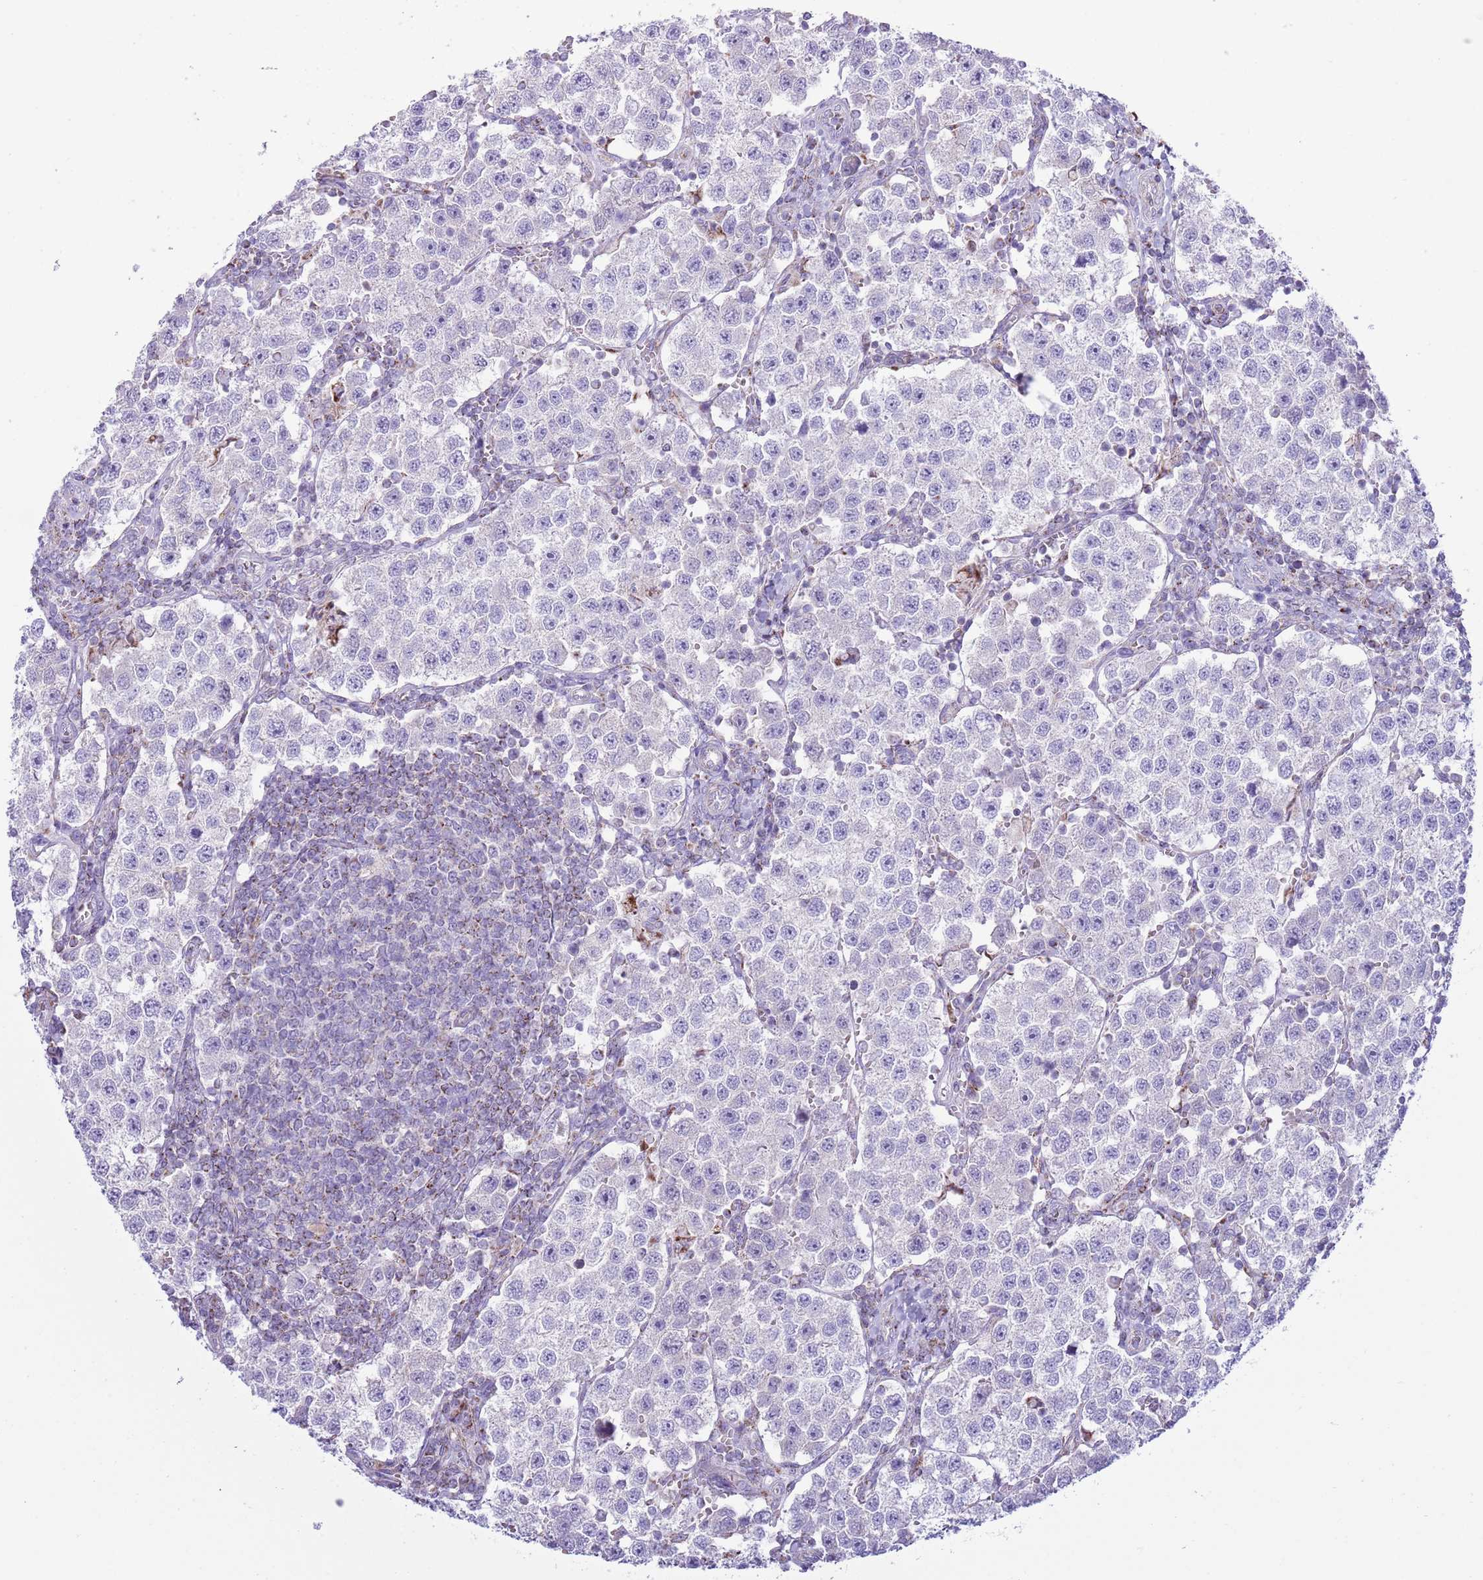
{"staining": {"intensity": "negative", "quantity": "none", "location": "none"}, "tissue": "testis cancer", "cell_type": "Tumor cells", "image_type": "cancer", "snomed": [{"axis": "morphology", "description": "Seminoma, NOS"}, {"axis": "topography", "description": "Testis"}], "caption": "This is an immunohistochemistry micrograph of seminoma (testis). There is no expression in tumor cells.", "gene": "ATP6V1B1", "patient": {"sex": "male", "age": 37}}